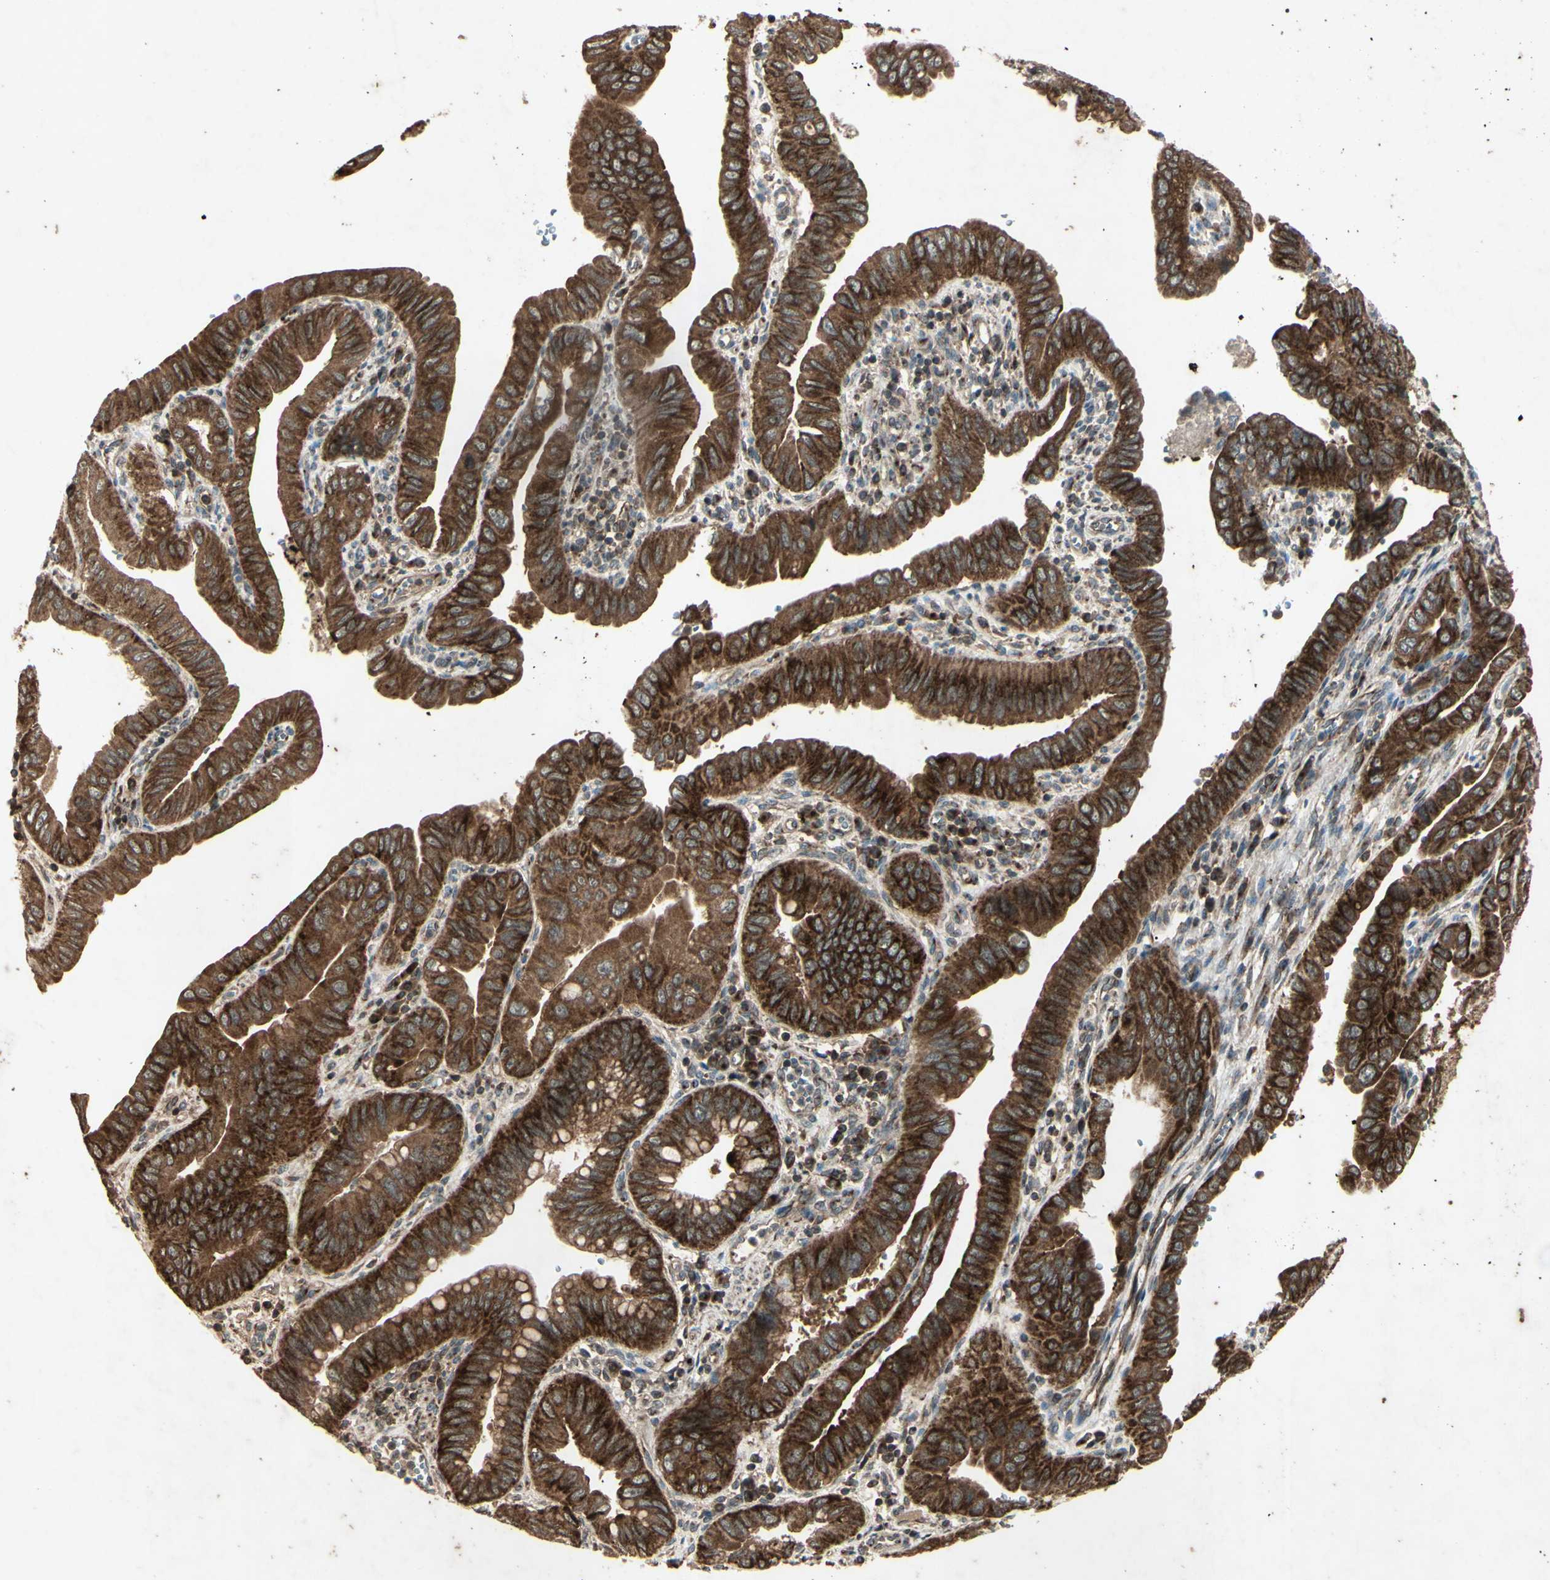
{"staining": {"intensity": "strong", "quantity": ">75%", "location": "cytoplasmic/membranous"}, "tissue": "pancreatic cancer", "cell_type": "Tumor cells", "image_type": "cancer", "snomed": [{"axis": "morphology", "description": "Normal tissue, NOS"}, {"axis": "topography", "description": "Lymph node"}], "caption": "Immunohistochemistry (DAB) staining of human pancreatic cancer demonstrates strong cytoplasmic/membranous protein expression in approximately >75% of tumor cells. (IHC, brightfield microscopy, high magnification).", "gene": "AP1G1", "patient": {"sex": "male", "age": 50}}